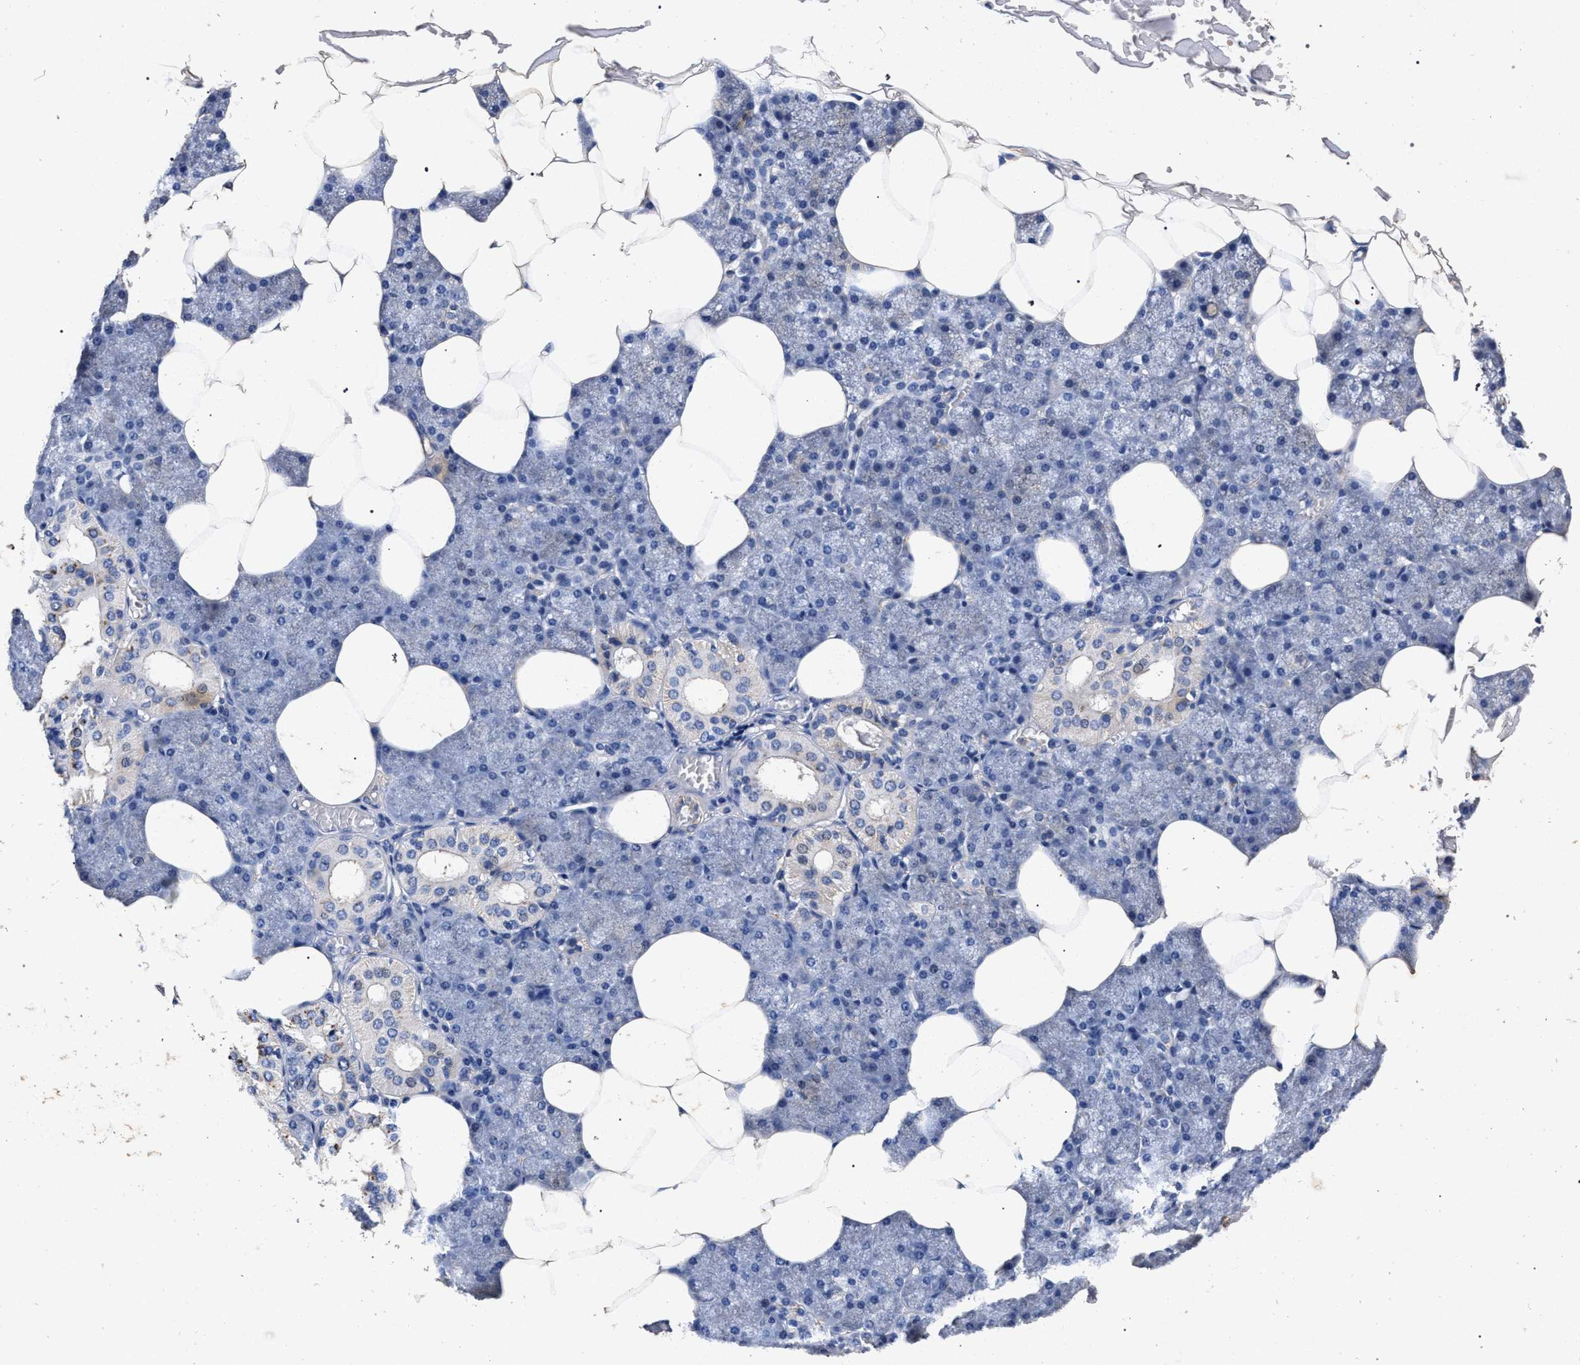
{"staining": {"intensity": "moderate", "quantity": "<25%", "location": "cytoplasmic/membranous"}, "tissue": "salivary gland", "cell_type": "Glandular cells", "image_type": "normal", "snomed": [{"axis": "morphology", "description": "Normal tissue, NOS"}, {"axis": "topography", "description": "Salivary gland"}], "caption": "This is a photomicrograph of immunohistochemistry staining of benign salivary gland, which shows moderate staining in the cytoplasmic/membranous of glandular cells.", "gene": "ATP1A2", "patient": {"sex": "male", "age": 62}}